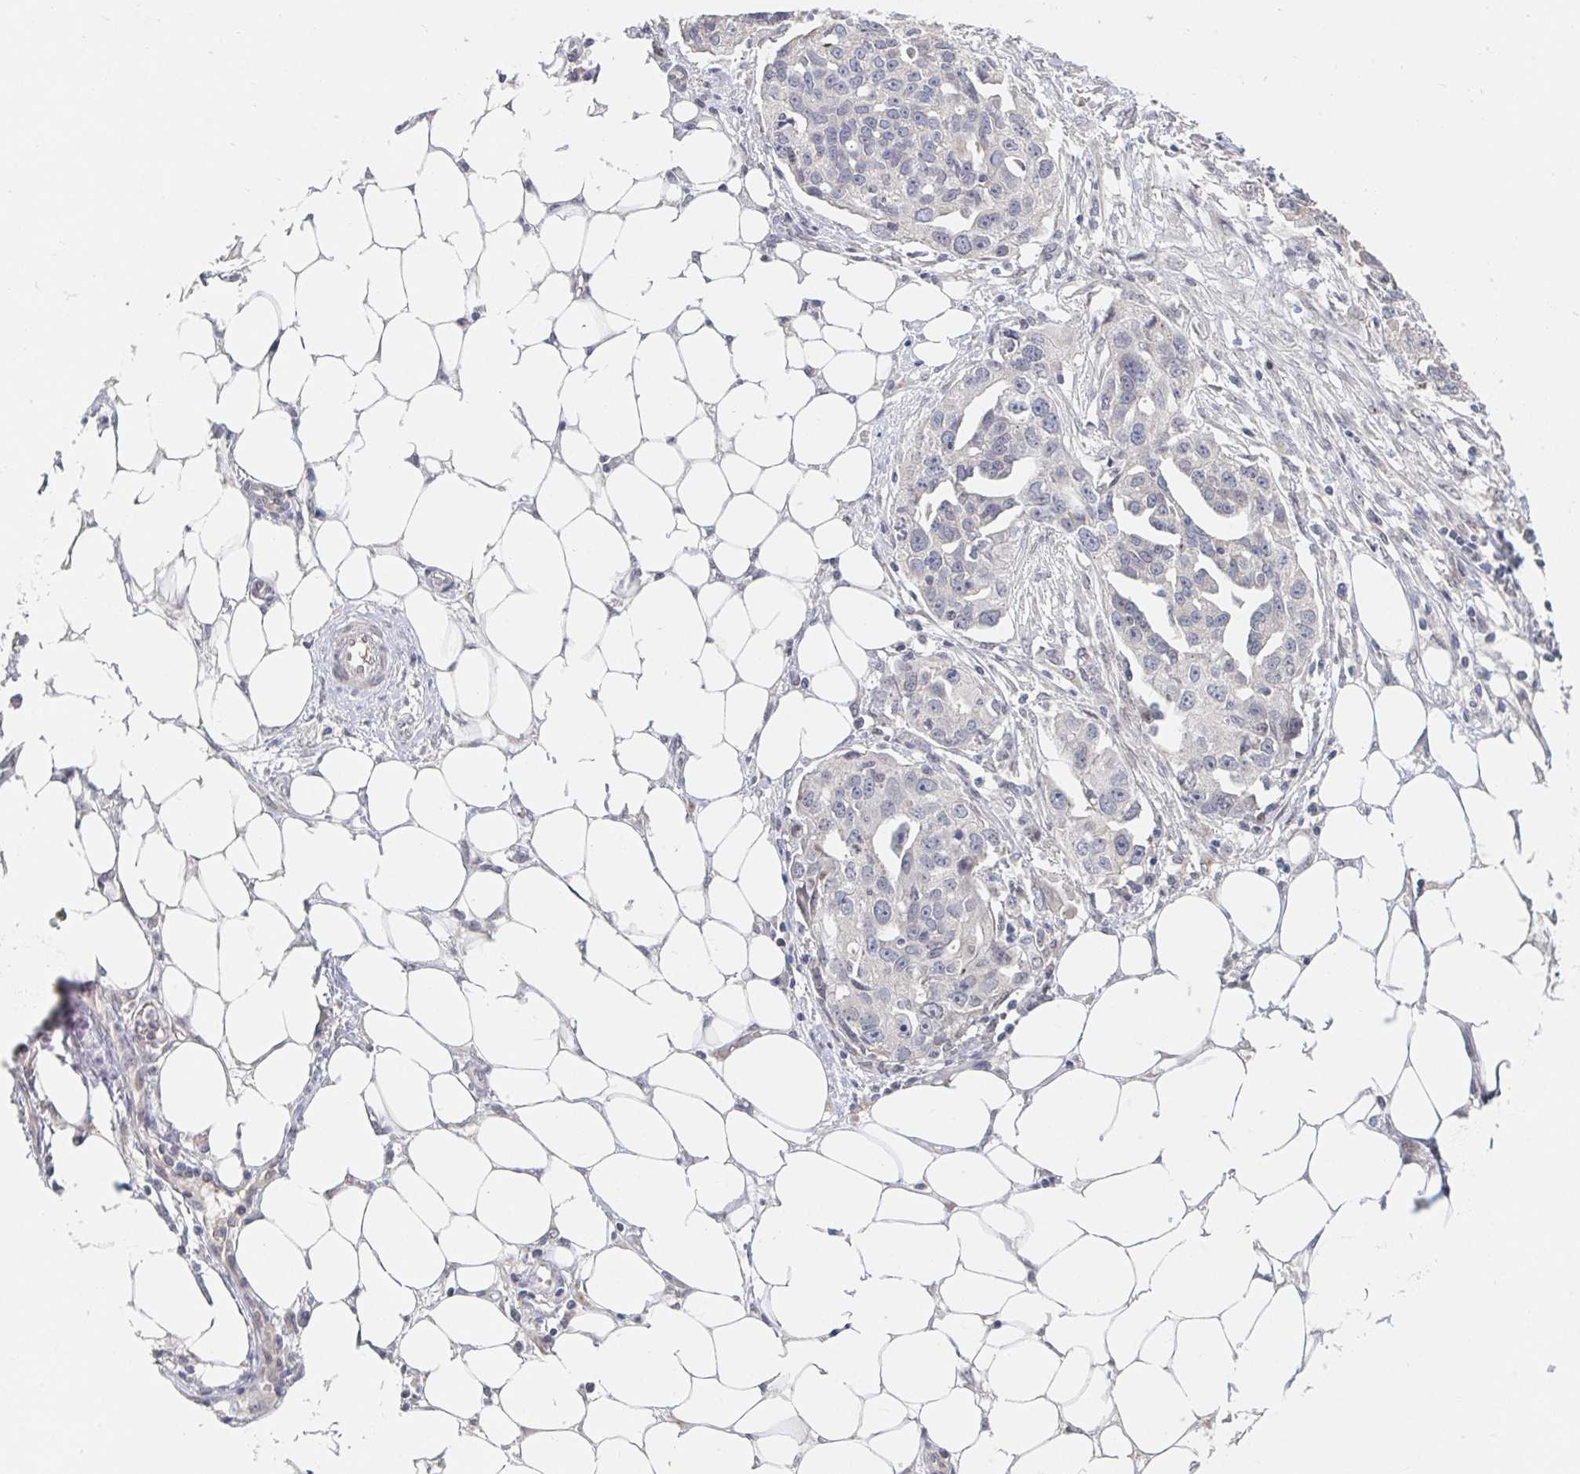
{"staining": {"intensity": "negative", "quantity": "none", "location": "none"}, "tissue": "ovarian cancer", "cell_type": "Tumor cells", "image_type": "cancer", "snomed": [{"axis": "morphology", "description": "Carcinoma, endometroid"}, {"axis": "morphology", "description": "Cystadenocarcinoma, serous, NOS"}, {"axis": "topography", "description": "Ovary"}], "caption": "DAB (3,3'-diaminobenzidine) immunohistochemical staining of ovarian endometroid carcinoma exhibits no significant staining in tumor cells.", "gene": "CHD2", "patient": {"sex": "female", "age": 45}}